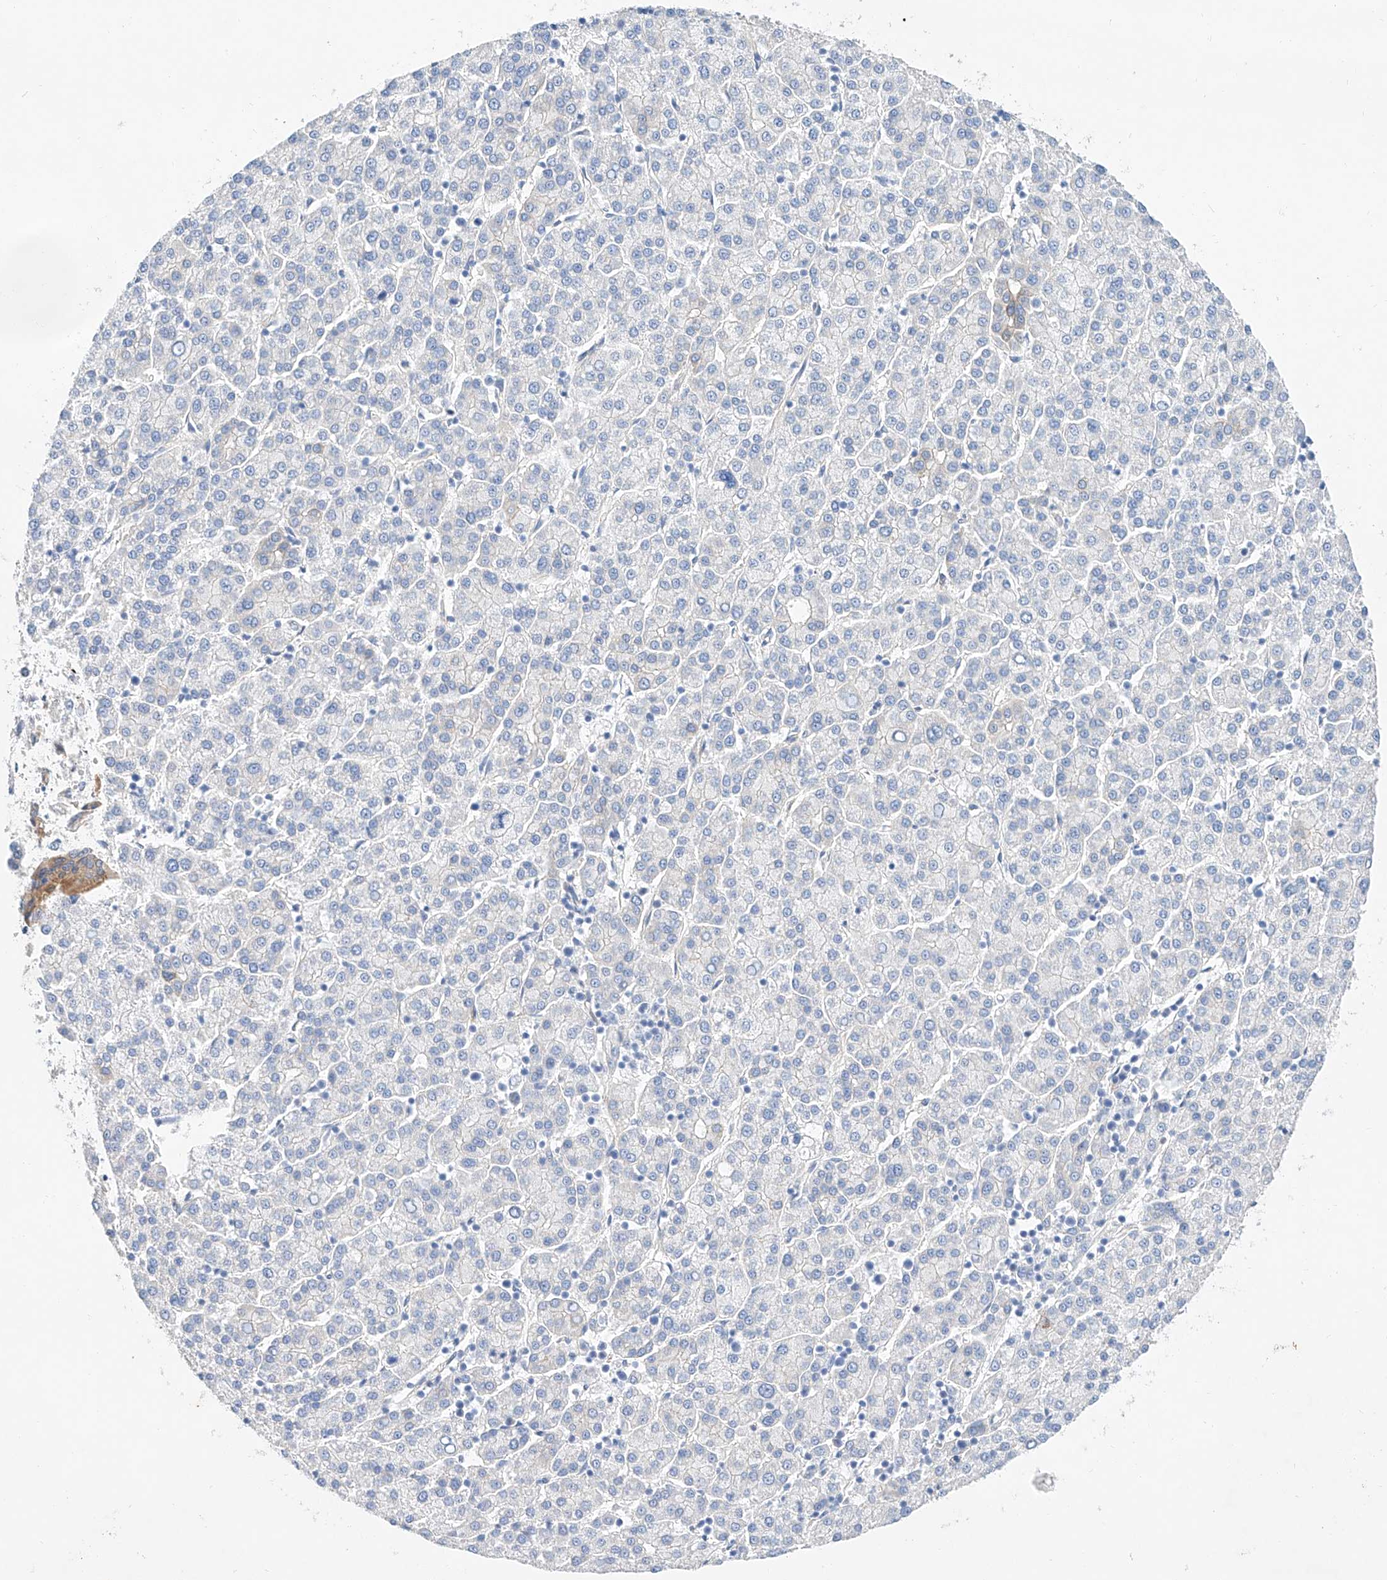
{"staining": {"intensity": "negative", "quantity": "none", "location": "none"}, "tissue": "liver cancer", "cell_type": "Tumor cells", "image_type": "cancer", "snomed": [{"axis": "morphology", "description": "Carcinoma, Hepatocellular, NOS"}, {"axis": "topography", "description": "Liver"}], "caption": "Immunohistochemical staining of liver hepatocellular carcinoma reveals no significant positivity in tumor cells.", "gene": "SBSPON", "patient": {"sex": "female", "age": 58}}